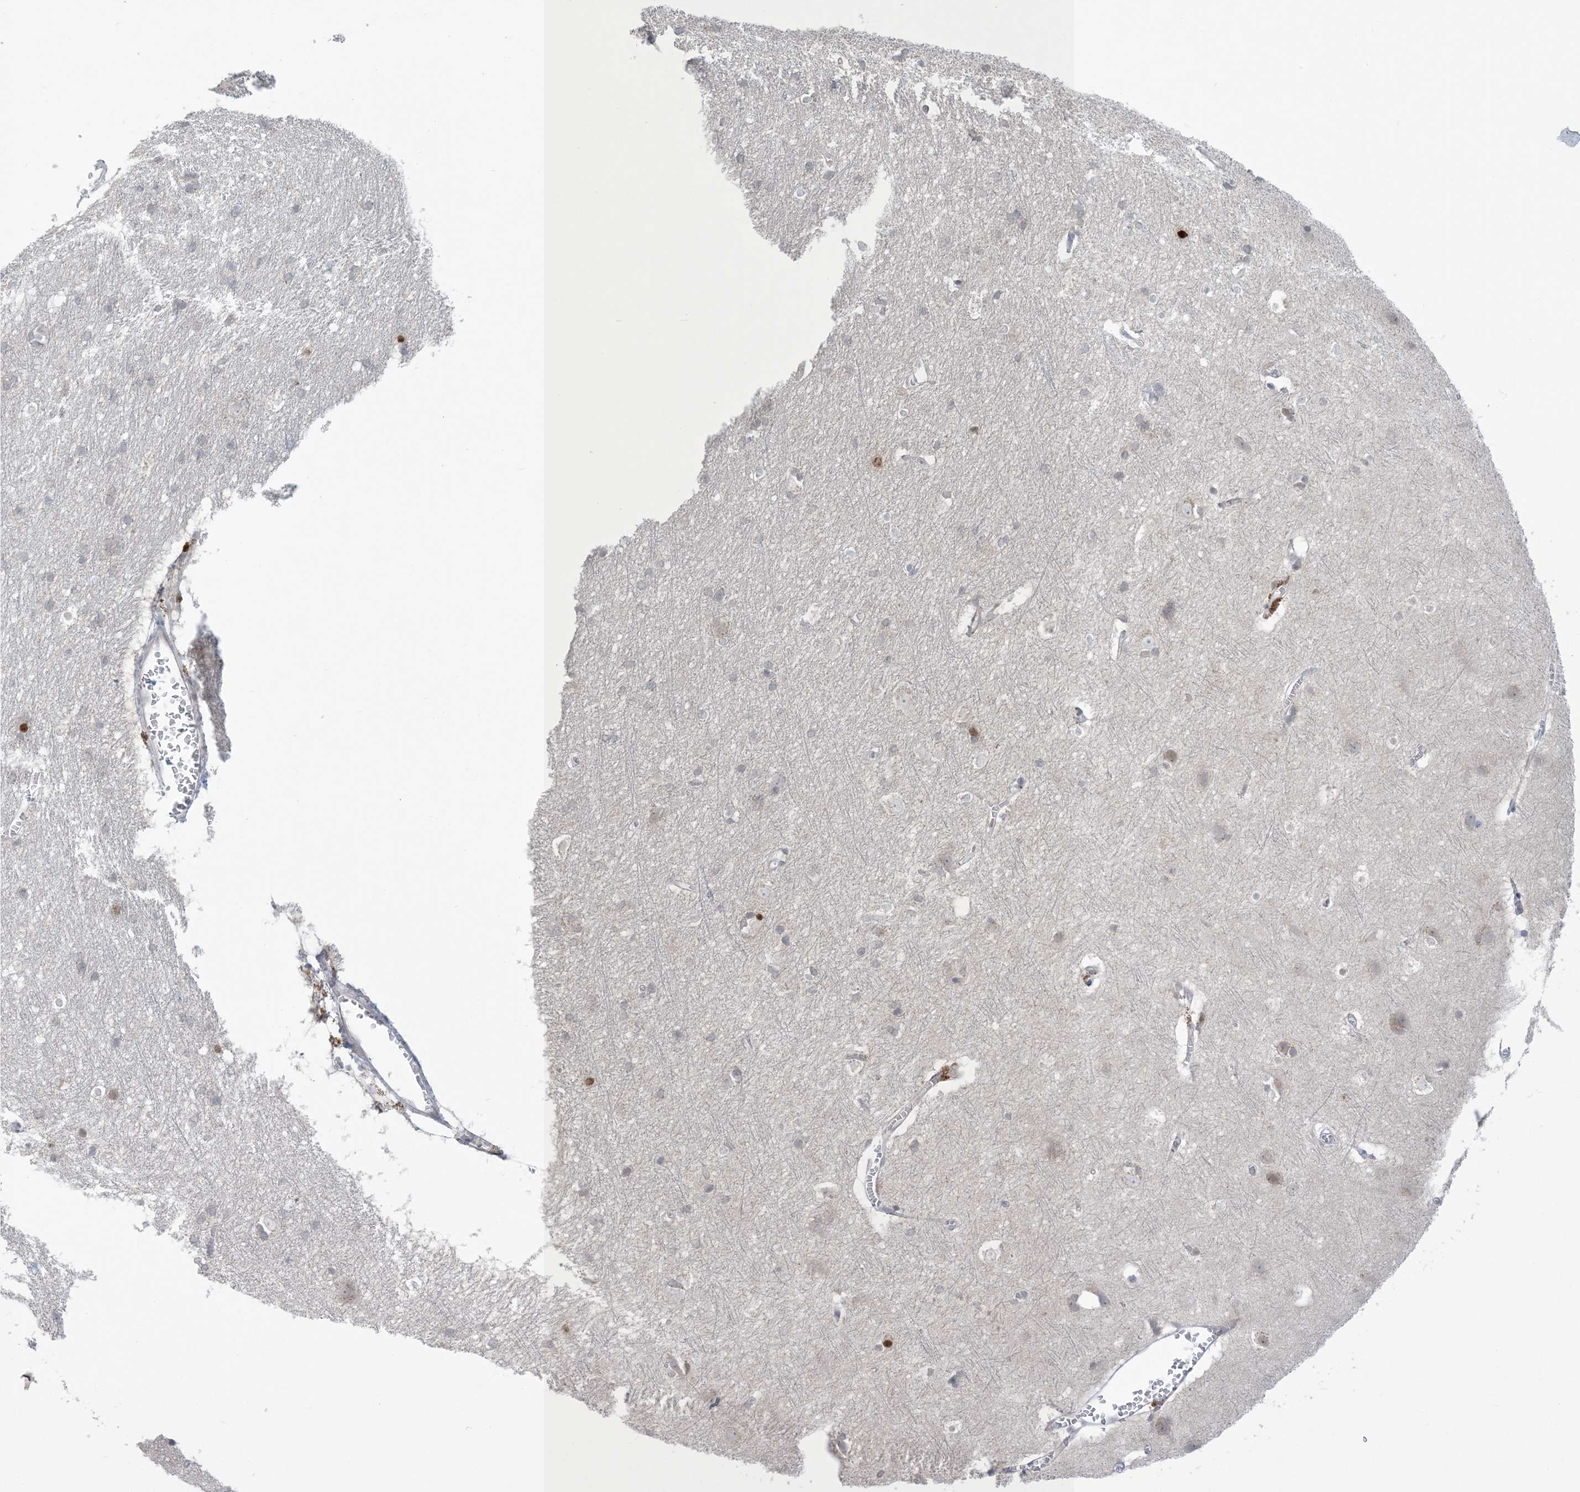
{"staining": {"intensity": "moderate", "quantity": "<25%", "location": "cytoplasmic/membranous"}, "tissue": "cerebral cortex", "cell_type": "Endothelial cells", "image_type": "normal", "snomed": [{"axis": "morphology", "description": "Normal tissue, NOS"}, {"axis": "topography", "description": "Cerebral cortex"}], "caption": "Immunohistochemistry (IHC) of unremarkable human cerebral cortex exhibits low levels of moderate cytoplasmic/membranous staining in approximately <25% of endothelial cells.", "gene": "NRBP2", "patient": {"sex": "male", "age": 54}}